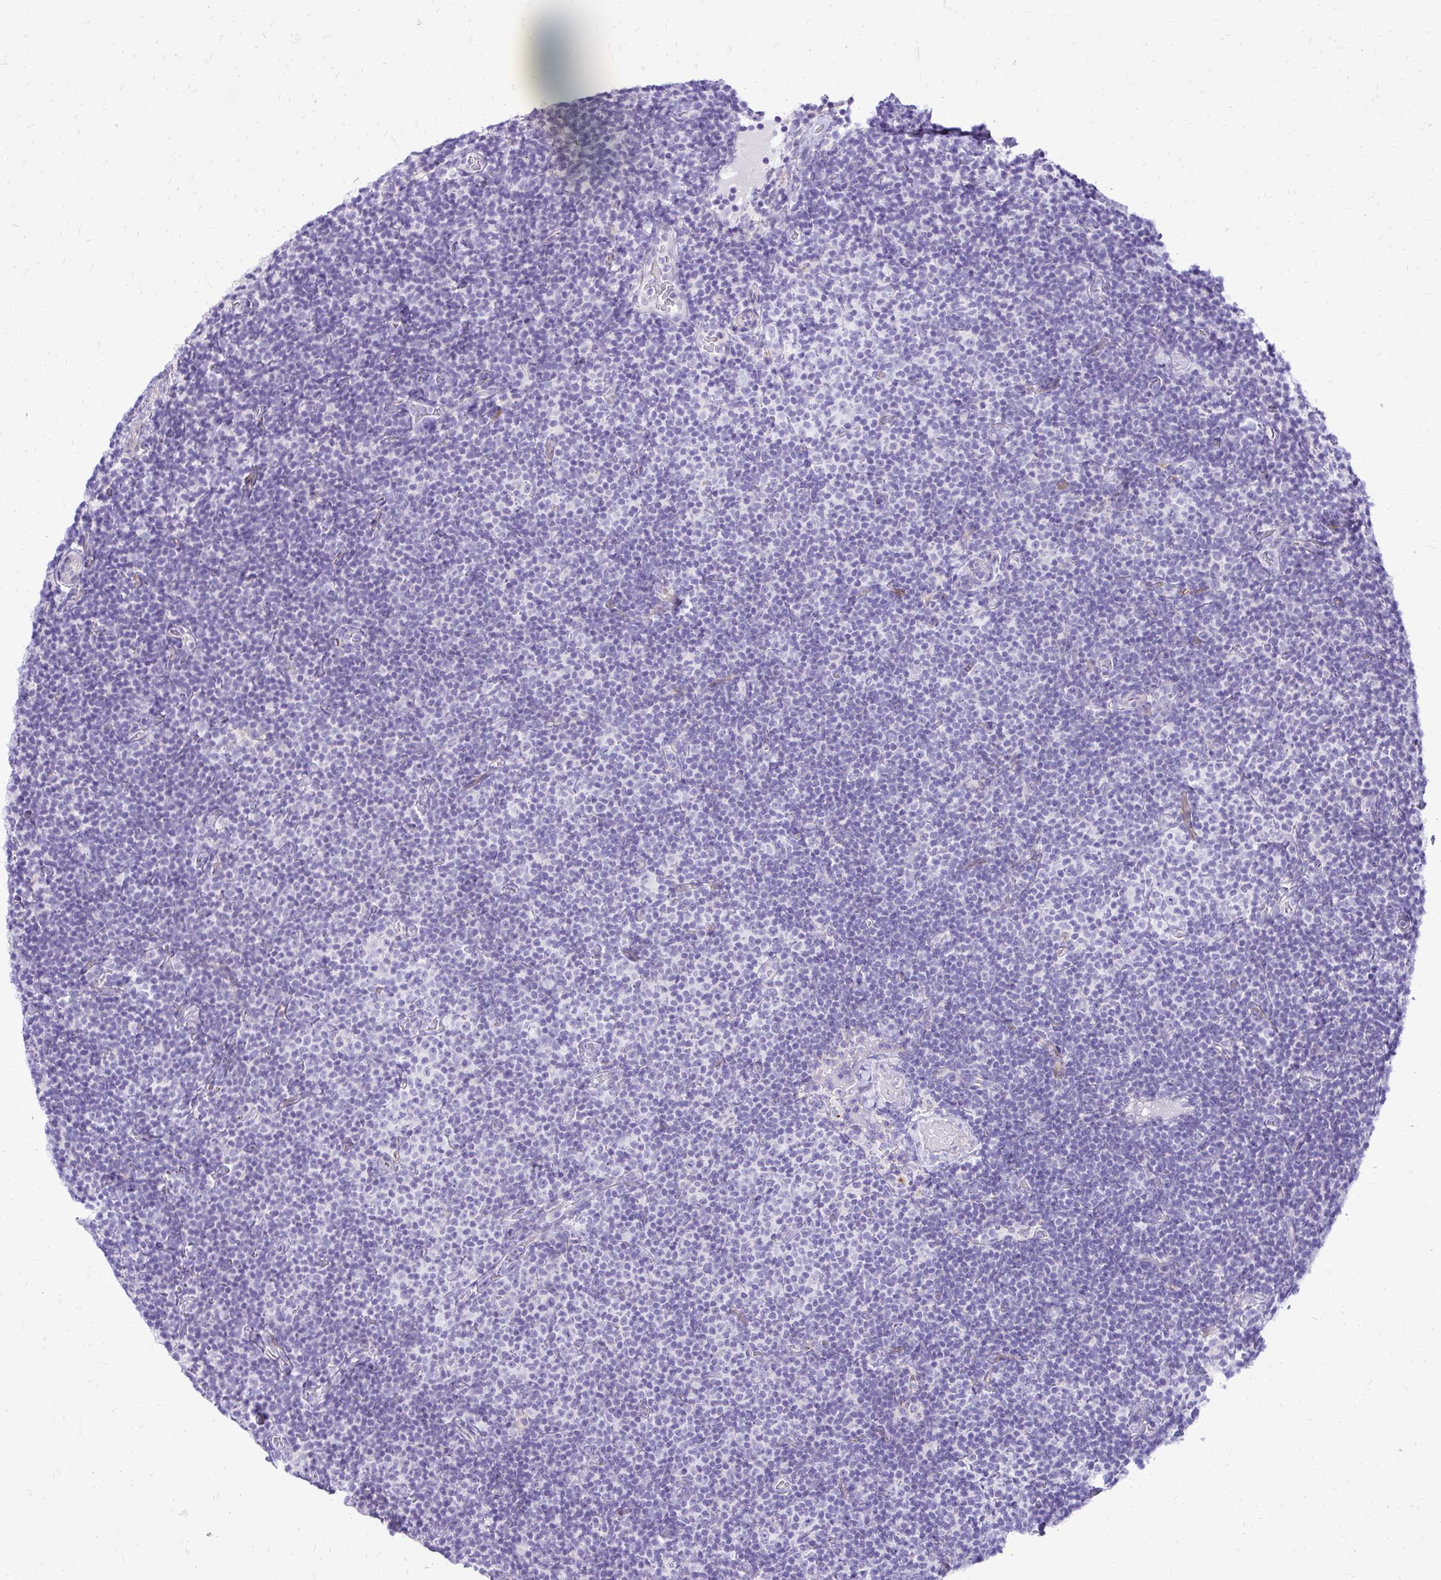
{"staining": {"intensity": "negative", "quantity": "none", "location": "none"}, "tissue": "lymphoma", "cell_type": "Tumor cells", "image_type": "cancer", "snomed": [{"axis": "morphology", "description": "Malignant lymphoma, non-Hodgkin's type, Low grade"}, {"axis": "topography", "description": "Lymph node"}], "caption": "Image shows no significant protein positivity in tumor cells of malignant lymphoma, non-Hodgkin's type (low-grade). (Stains: DAB immunohistochemistry (IHC) with hematoxylin counter stain, Microscopy: brightfield microscopy at high magnification).", "gene": "PELI3", "patient": {"sex": "male", "age": 81}}